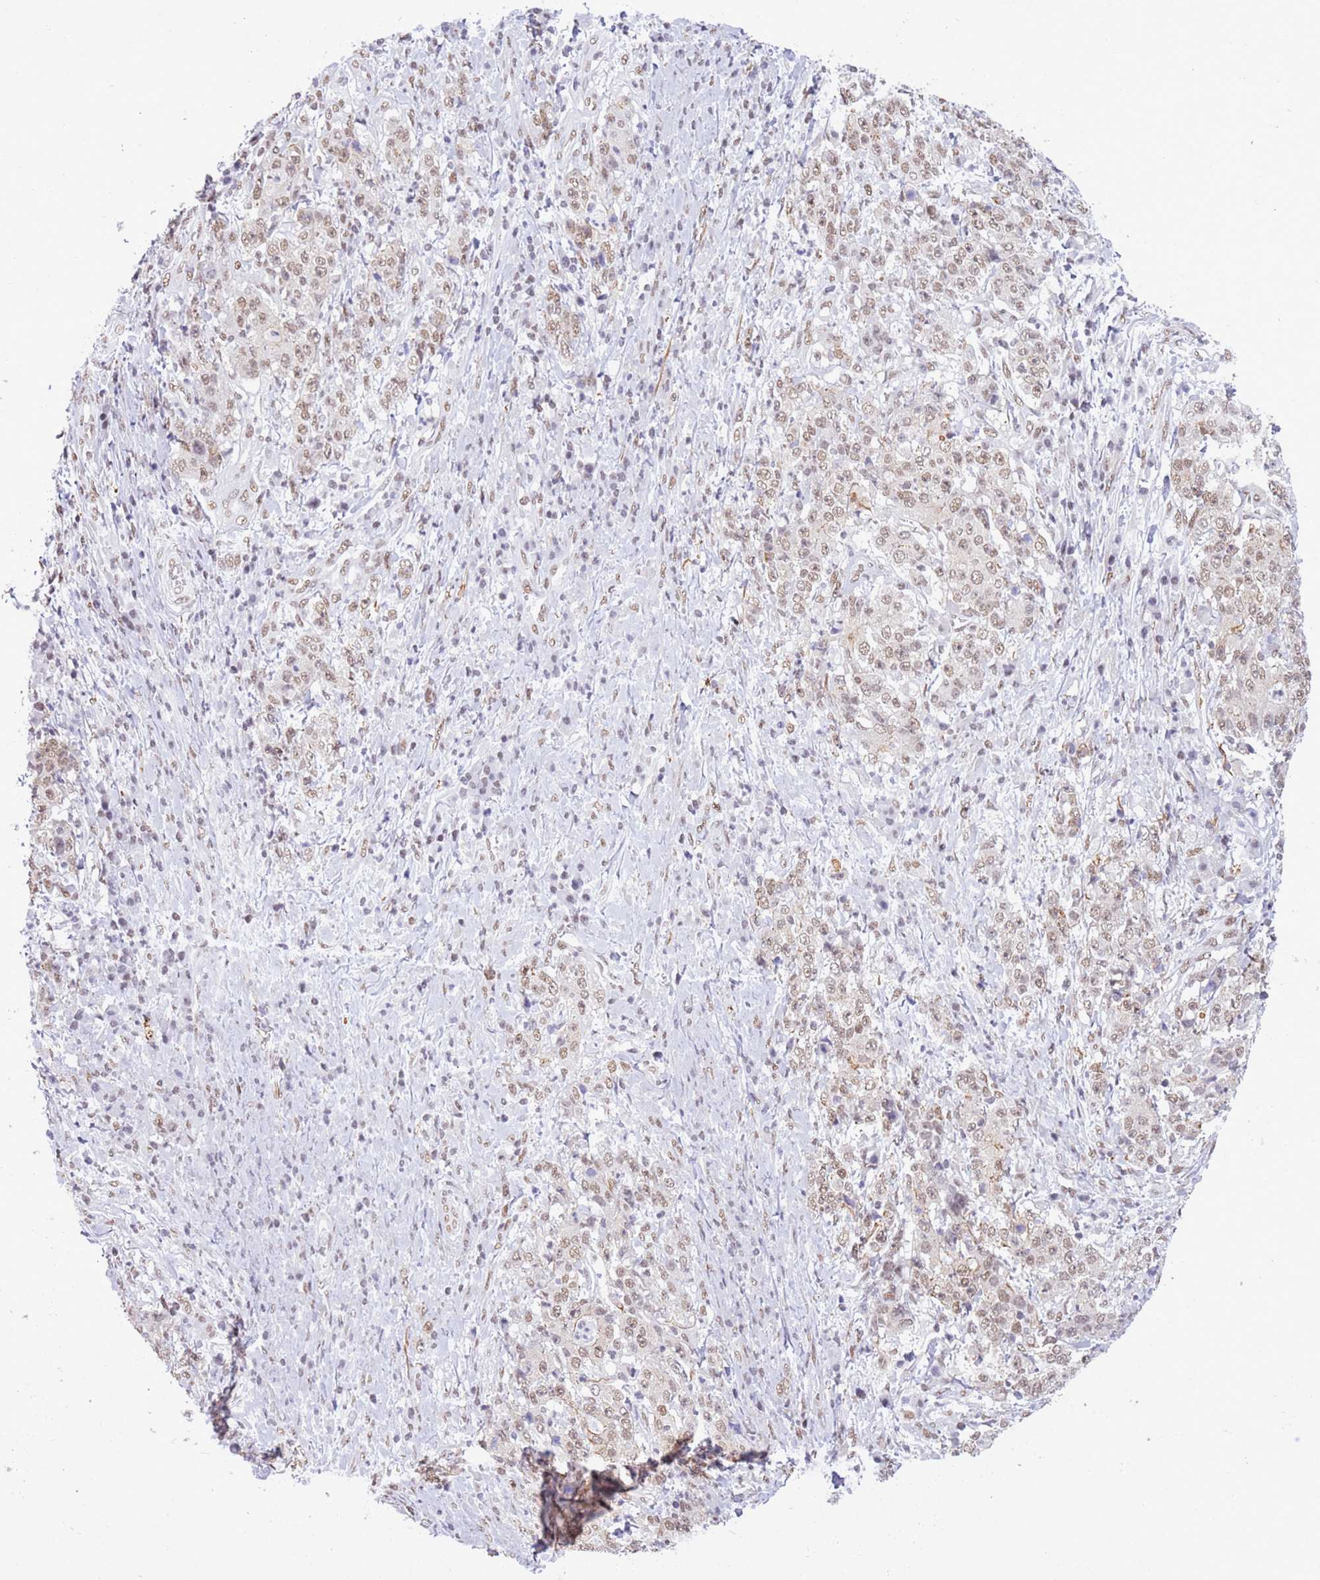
{"staining": {"intensity": "moderate", "quantity": ">75%", "location": "nuclear"}, "tissue": "stomach cancer", "cell_type": "Tumor cells", "image_type": "cancer", "snomed": [{"axis": "morphology", "description": "Normal tissue, NOS"}, {"axis": "morphology", "description": "Adenocarcinoma, NOS"}, {"axis": "topography", "description": "Stomach, upper"}, {"axis": "topography", "description": "Stomach"}], "caption": "A histopathology image showing moderate nuclear expression in approximately >75% of tumor cells in stomach cancer, as visualized by brown immunohistochemical staining.", "gene": "TRIM32", "patient": {"sex": "male", "age": 59}}